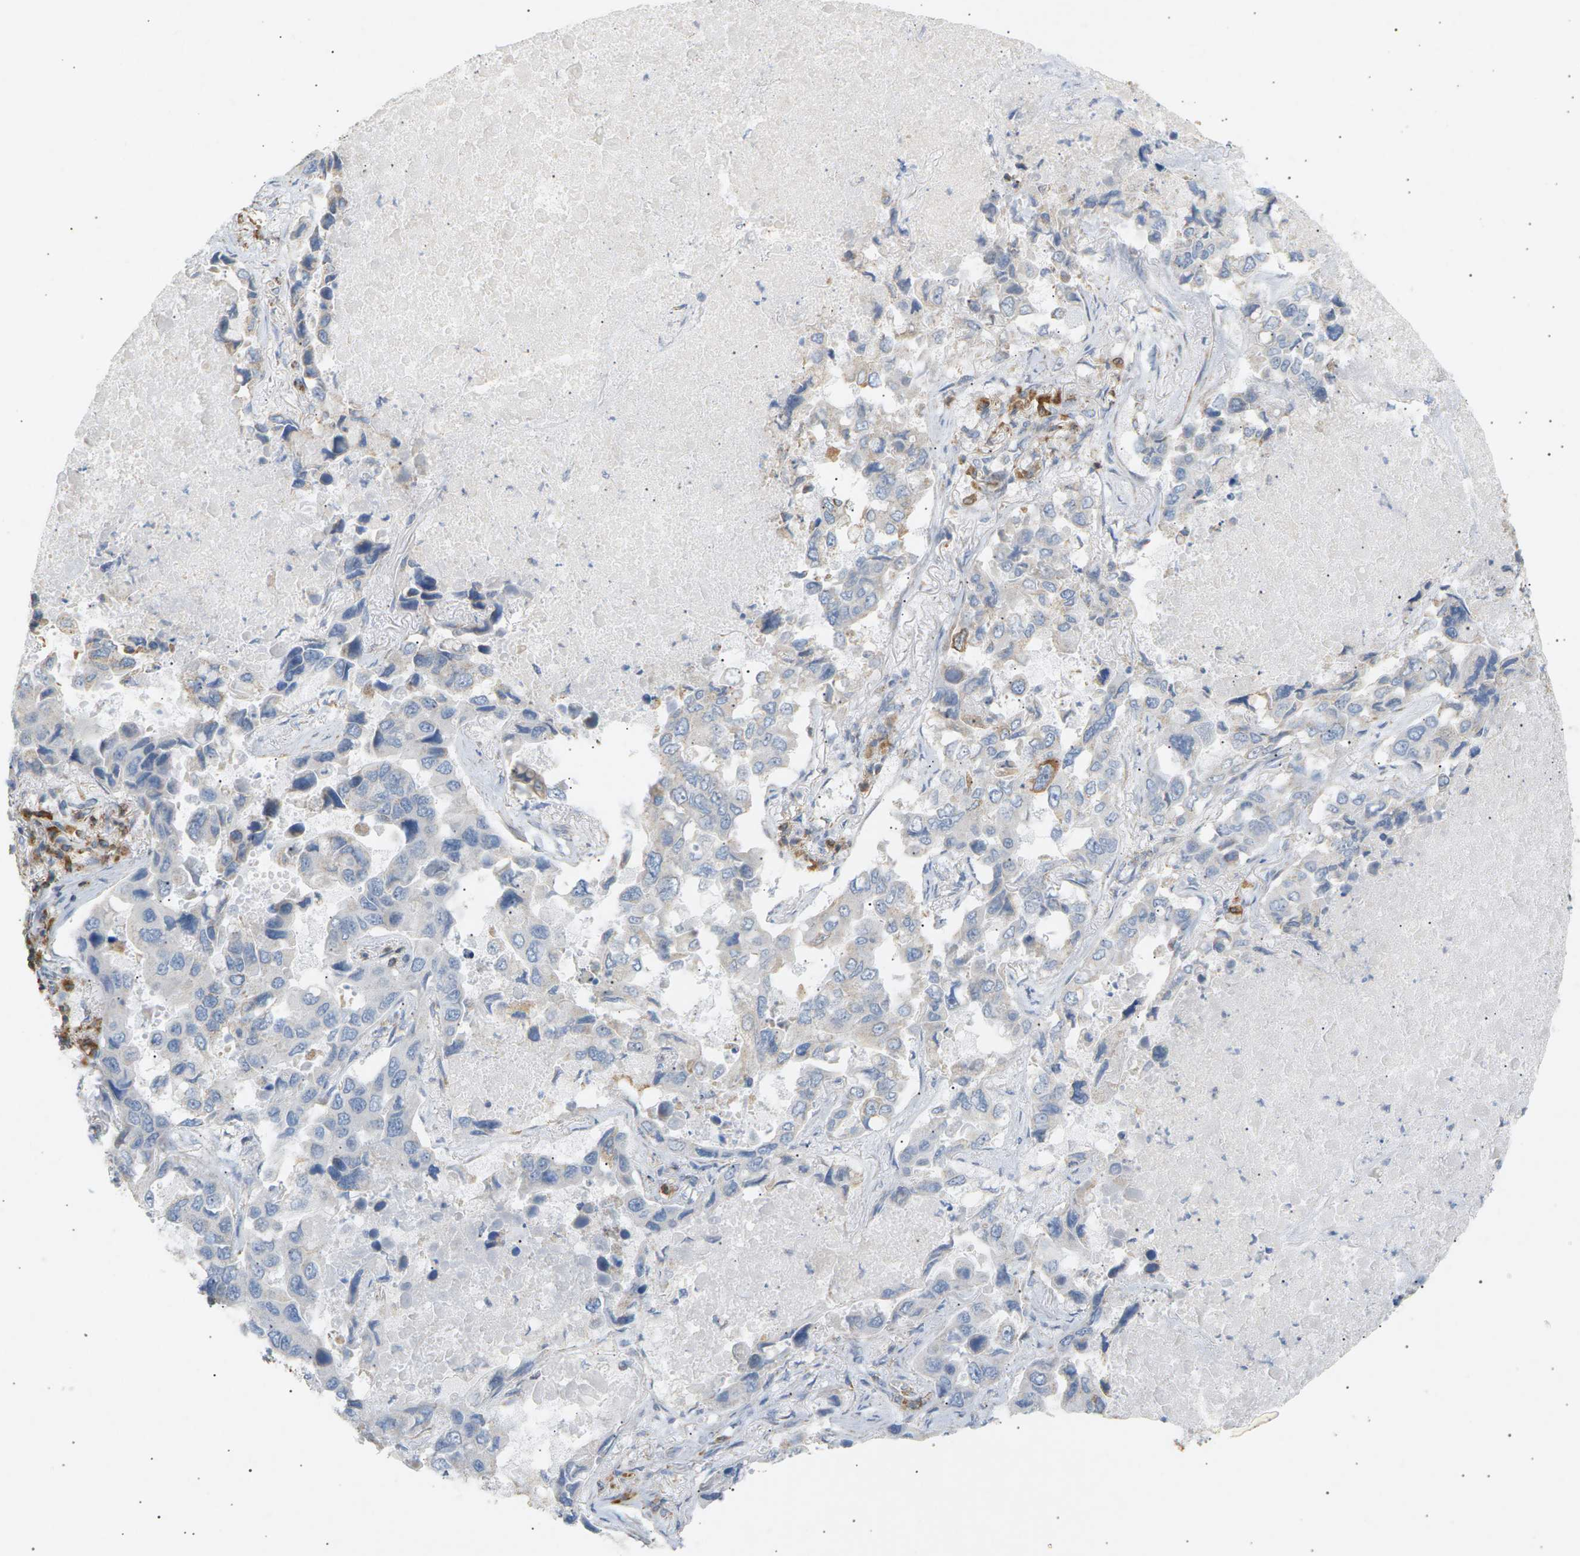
{"staining": {"intensity": "negative", "quantity": "none", "location": "none"}, "tissue": "lung cancer", "cell_type": "Tumor cells", "image_type": "cancer", "snomed": [{"axis": "morphology", "description": "Adenocarcinoma, NOS"}, {"axis": "topography", "description": "Lung"}], "caption": "Lung cancer (adenocarcinoma) was stained to show a protein in brown. There is no significant expression in tumor cells.", "gene": "LIME1", "patient": {"sex": "male", "age": 64}}